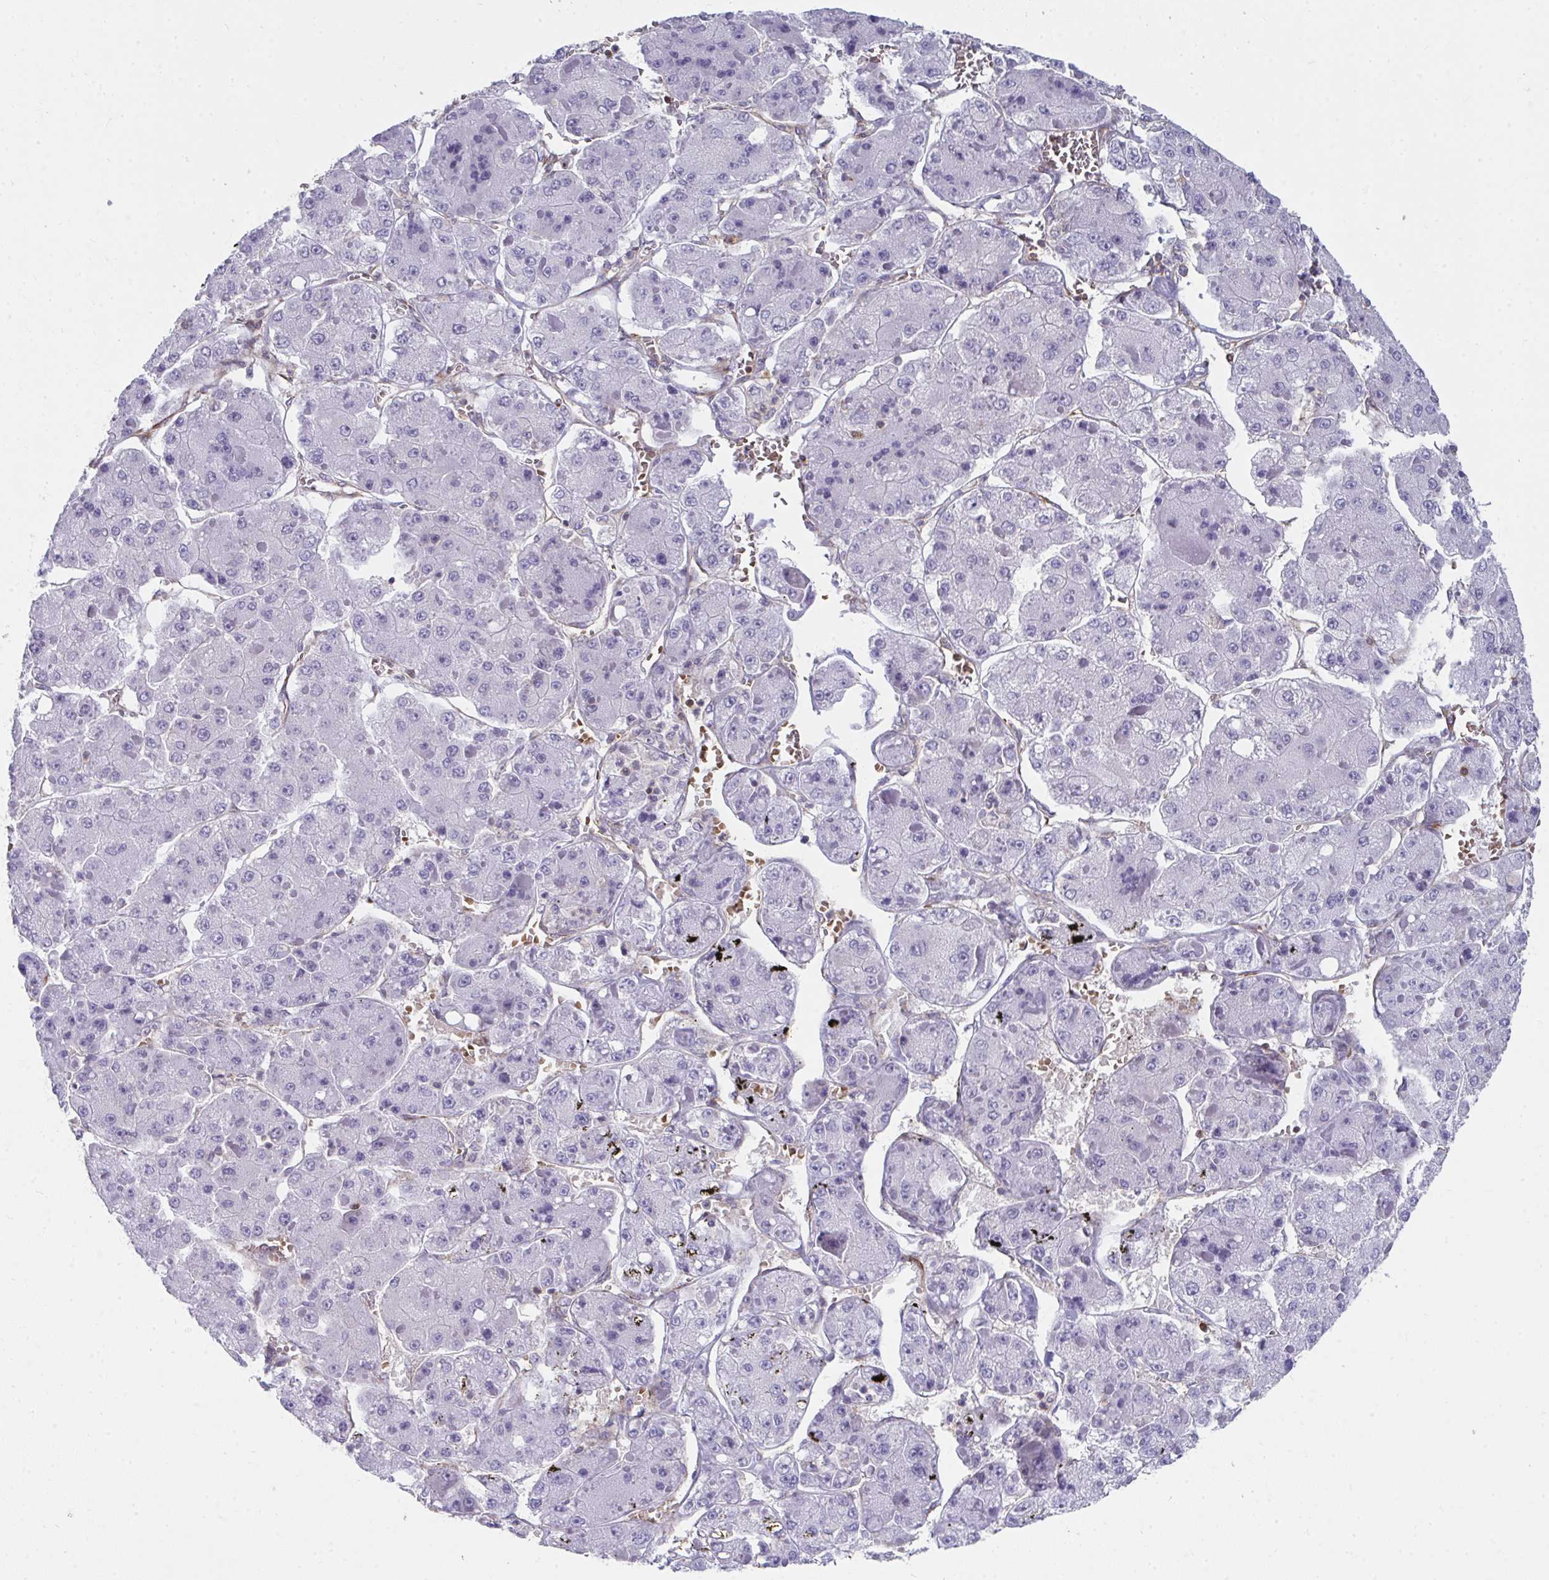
{"staining": {"intensity": "negative", "quantity": "none", "location": "none"}, "tissue": "liver cancer", "cell_type": "Tumor cells", "image_type": "cancer", "snomed": [{"axis": "morphology", "description": "Carcinoma, Hepatocellular, NOS"}, {"axis": "topography", "description": "Liver"}], "caption": "IHC photomicrograph of liver cancer (hepatocellular carcinoma) stained for a protein (brown), which demonstrates no expression in tumor cells. (Stains: DAB immunohistochemistry with hematoxylin counter stain, Microscopy: brightfield microscopy at high magnification).", "gene": "FOXN3", "patient": {"sex": "female", "age": 73}}